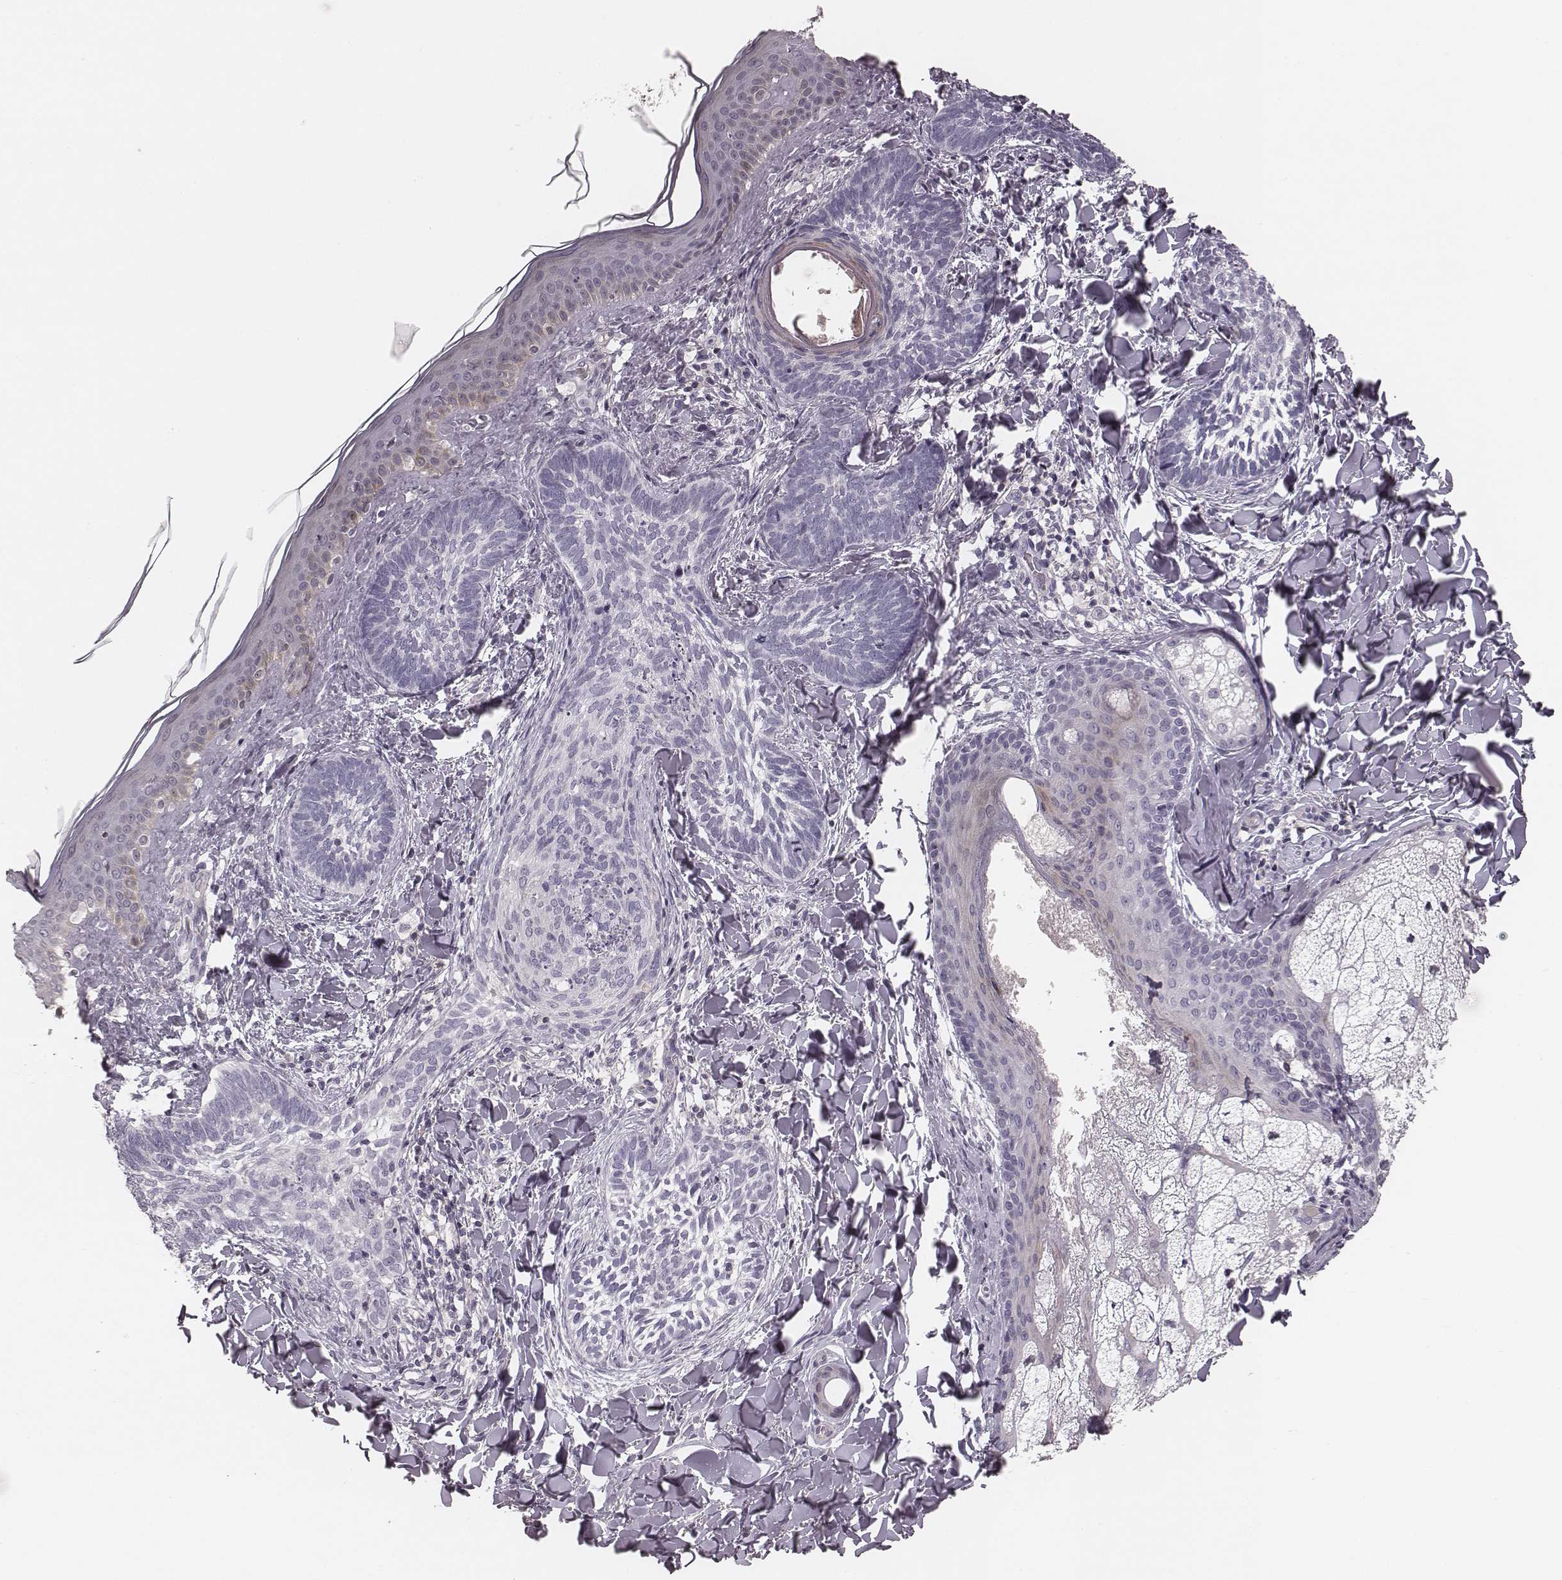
{"staining": {"intensity": "negative", "quantity": "none", "location": "none"}, "tissue": "skin cancer", "cell_type": "Tumor cells", "image_type": "cancer", "snomed": [{"axis": "morphology", "description": "Normal tissue, NOS"}, {"axis": "morphology", "description": "Basal cell carcinoma"}, {"axis": "topography", "description": "Skin"}], "caption": "Histopathology image shows no protein positivity in tumor cells of skin basal cell carcinoma tissue.", "gene": "S100Z", "patient": {"sex": "male", "age": 46}}